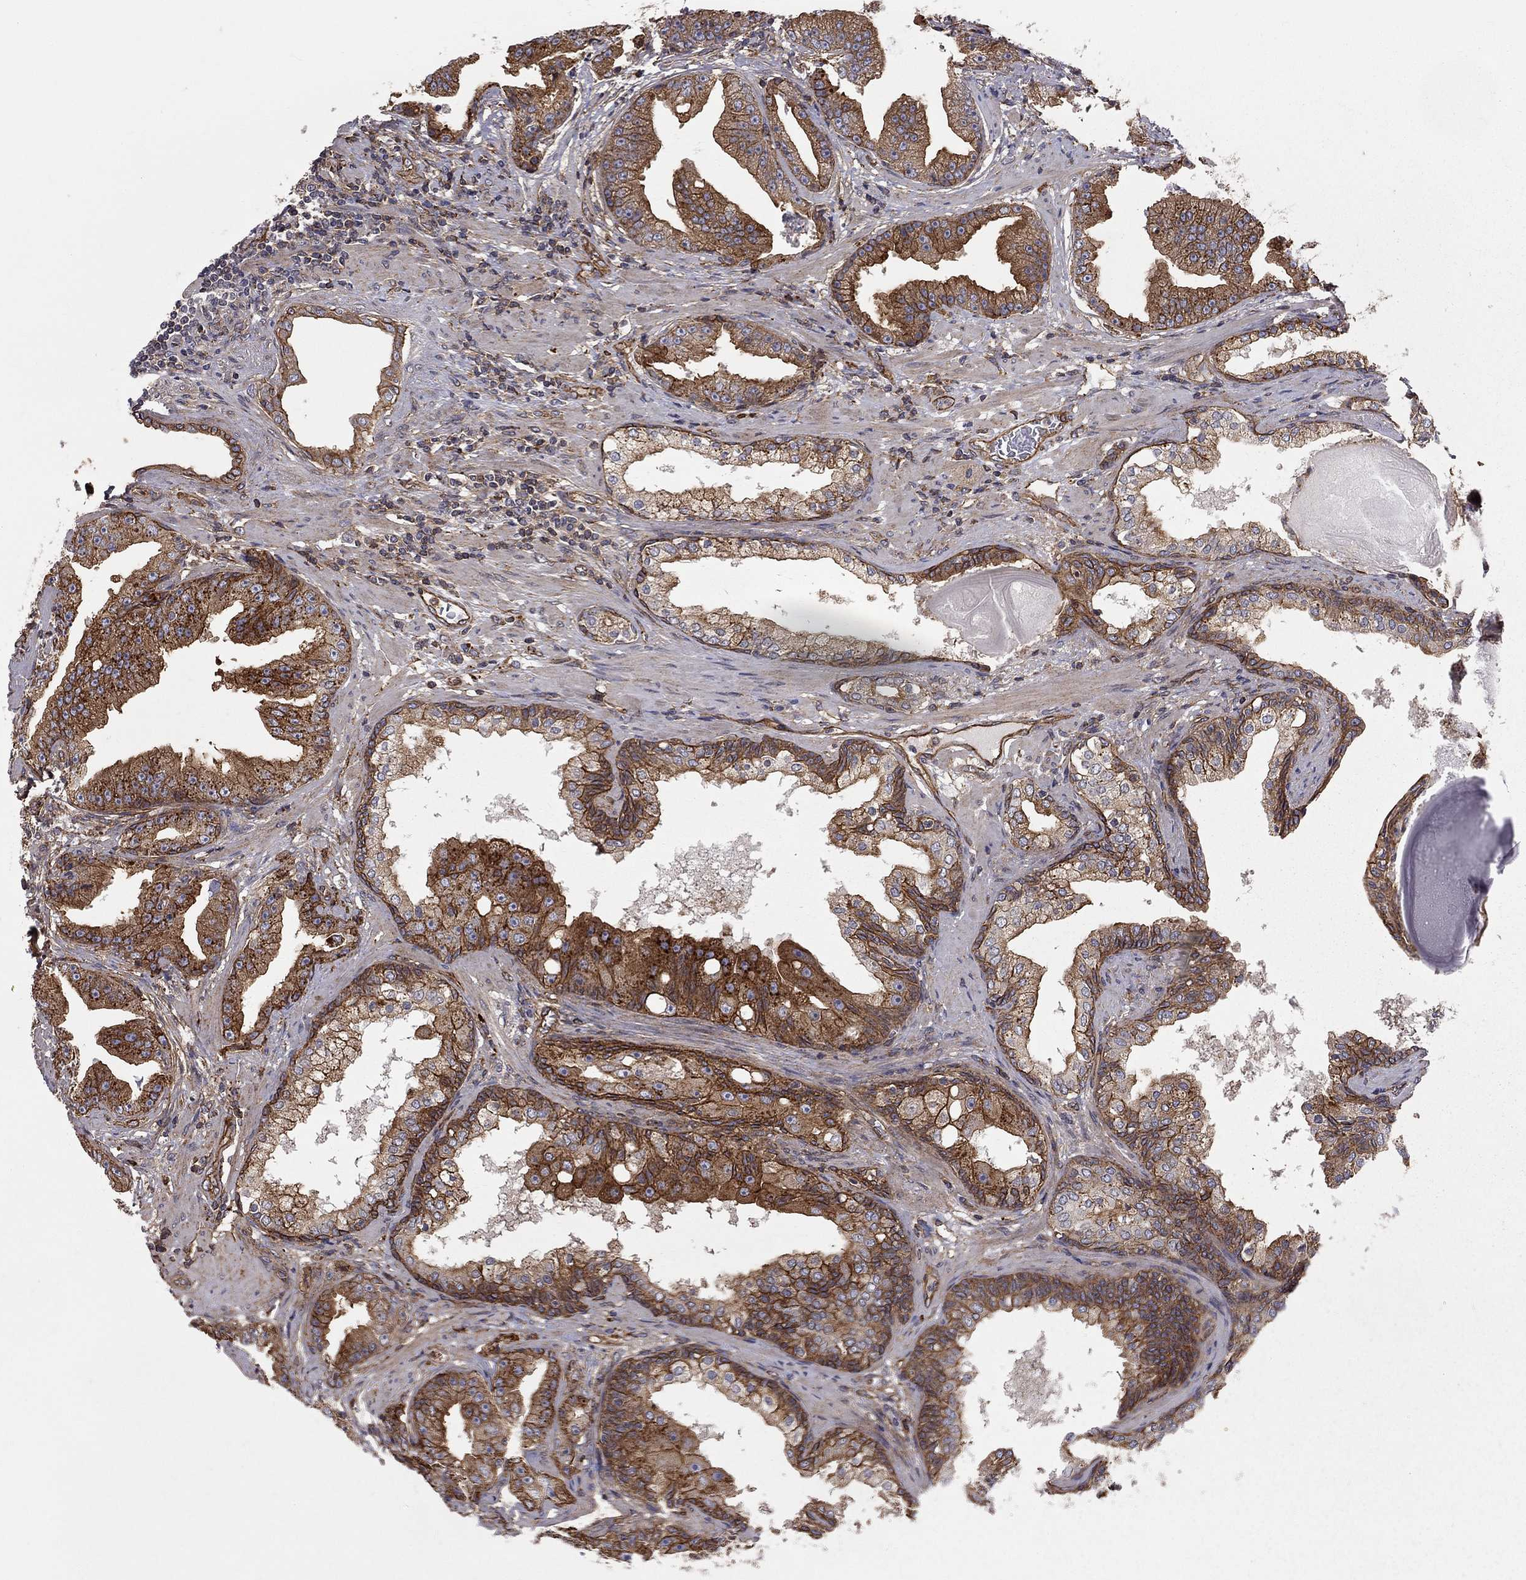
{"staining": {"intensity": "strong", "quantity": ">75%", "location": "cytoplasmic/membranous"}, "tissue": "prostate cancer", "cell_type": "Tumor cells", "image_type": "cancer", "snomed": [{"axis": "morphology", "description": "Adenocarcinoma, Low grade"}, {"axis": "topography", "description": "Prostate"}], "caption": "A high-resolution photomicrograph shows immunohistochemistry (IHC) staining of low-grade adenocarcinoma (prostate), which demonstrates strong cytoplasmic/membranous staining in about >75% of tumor cells.", "gene": "RASEF", "patient": {"sex": "male", "age": 62}}